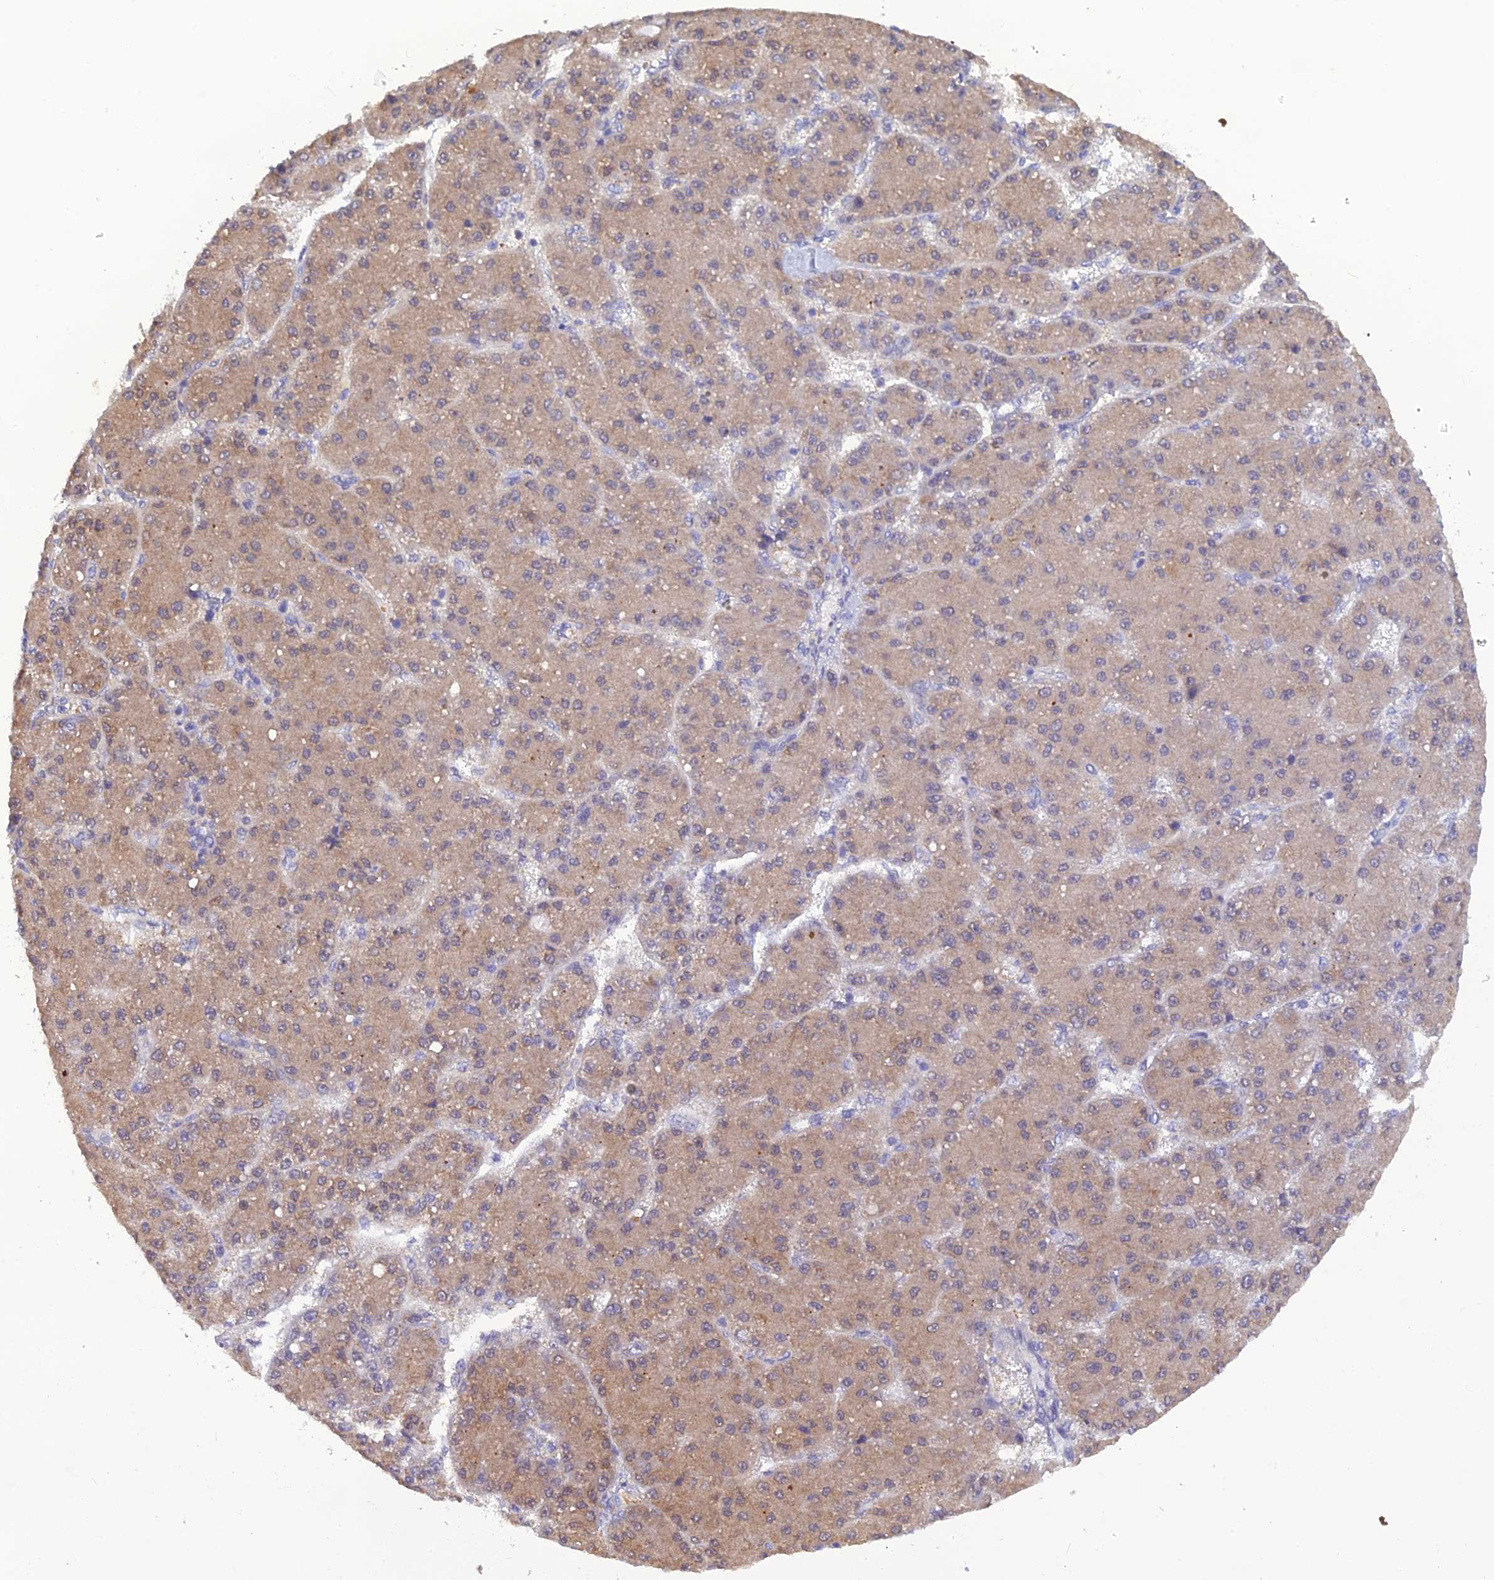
{"staining": {"intensity": "weak", "quantity": "25%-75%", "location": "cytoplasmic/membranous"}, "tissue": "liver cancer", "cell_type": "Tumor cells", "image_type": "cancer", "snomed": [{"axis": "morphology", "description": "Carcinoma, Hepatocellular, NOS"}, {"axis": "topography", "description": "Liver"}], "caption": "A brown stain highlights weak cytoplasmic/membranous staining of a protein in liver cancer tumor cells.", "gene": "HINT1", "patient": {"sex": "male", "age": 67}}